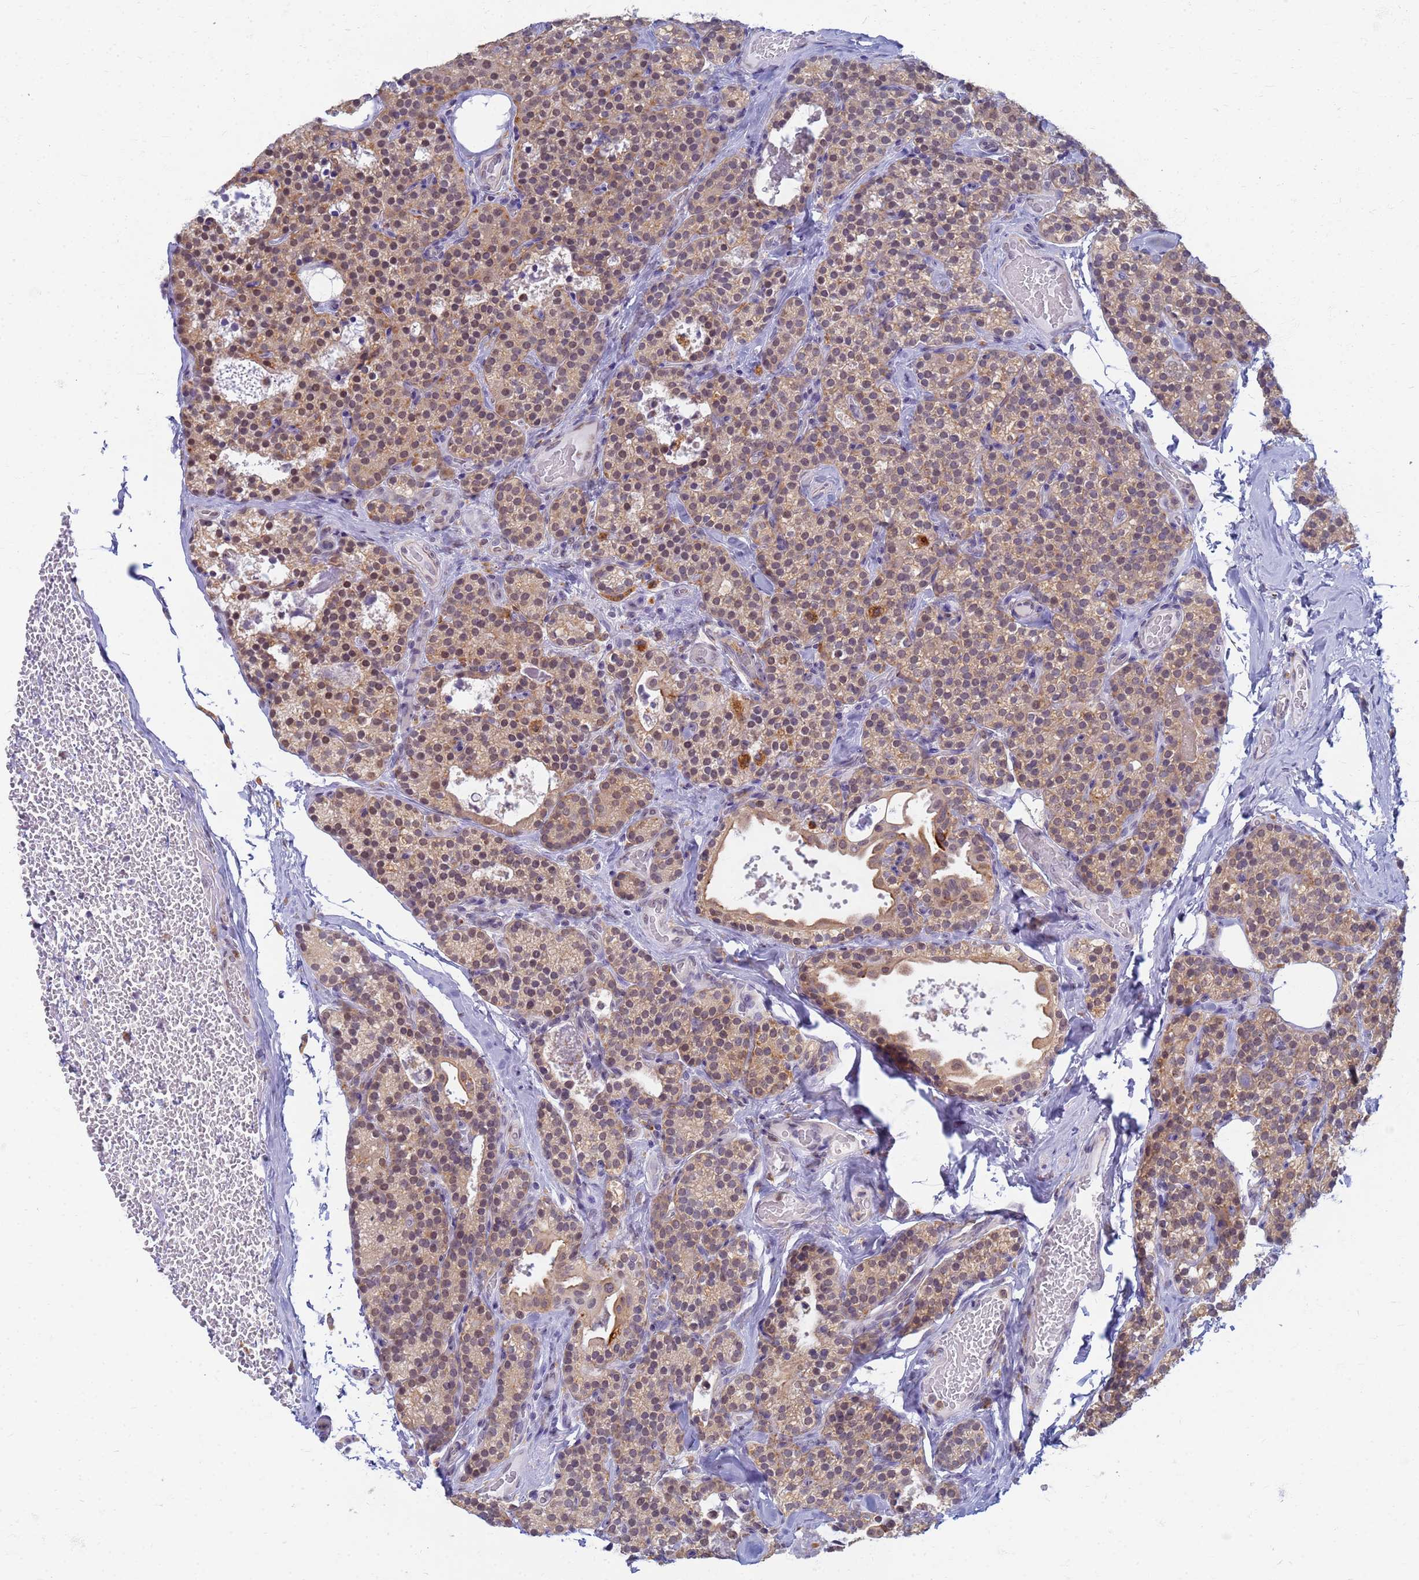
{"staining": {"intensity": "moderate", "quantity": ">75%", "location": "cytoplasmic/membranous,nuclear"}, "tissue": "parathyroid gland", "cell_type": "Glandular cells", "image_type": "normal", "snomed": [{"axis": "morphology", "description": "Normal tissue, NOS"}, {"axis": "topography", "description": "Parathyroid gland"}], "caption": "Protein analysis of benign parathyroid gland shows moderate cytoplasmic/membranous,nuclear staining in approximately >75% of glandular cells.", "gene": "ATP6V1E1", "patient": {"sex": "female", "age": 45}}